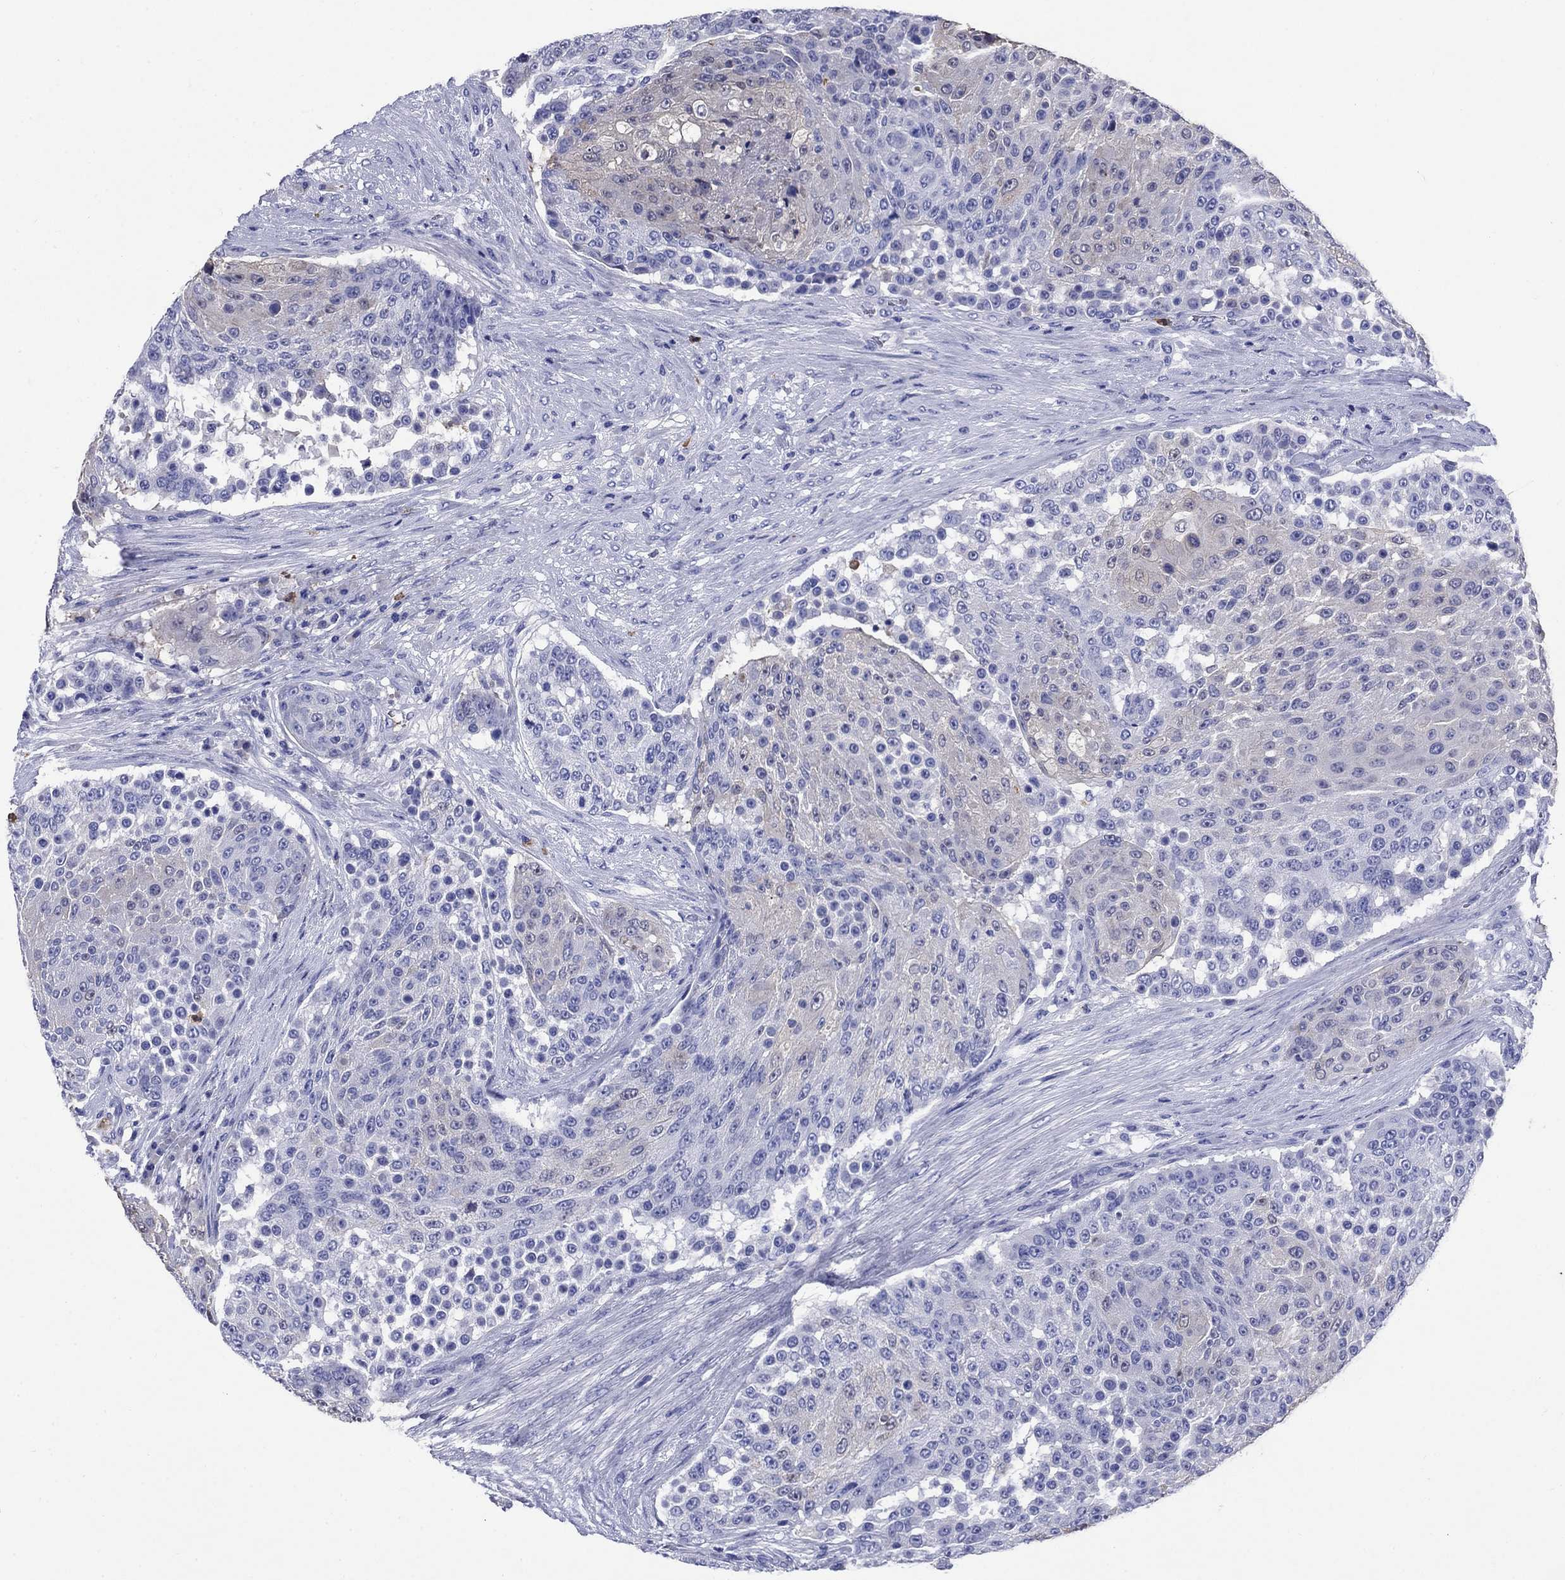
{"staining": {"intensity": "negative", "quantity": "none", "location": "none"}, "tissue": "urothelial cancer", "cell_type": "Tumor cells", "image_type": "cancer", "snomed": [{"axis": "morphology", "description": "Urothelial carcinoma, High grade"}, {"axis": "topography", "description": "Urinary bladder"}], "caption": "DAB immunohistochemical staining of urothelial cancer exhibits no significant expression in tumor cells.", "gene": "TFR2", "patient": {"sex": "female", "age": 63}}